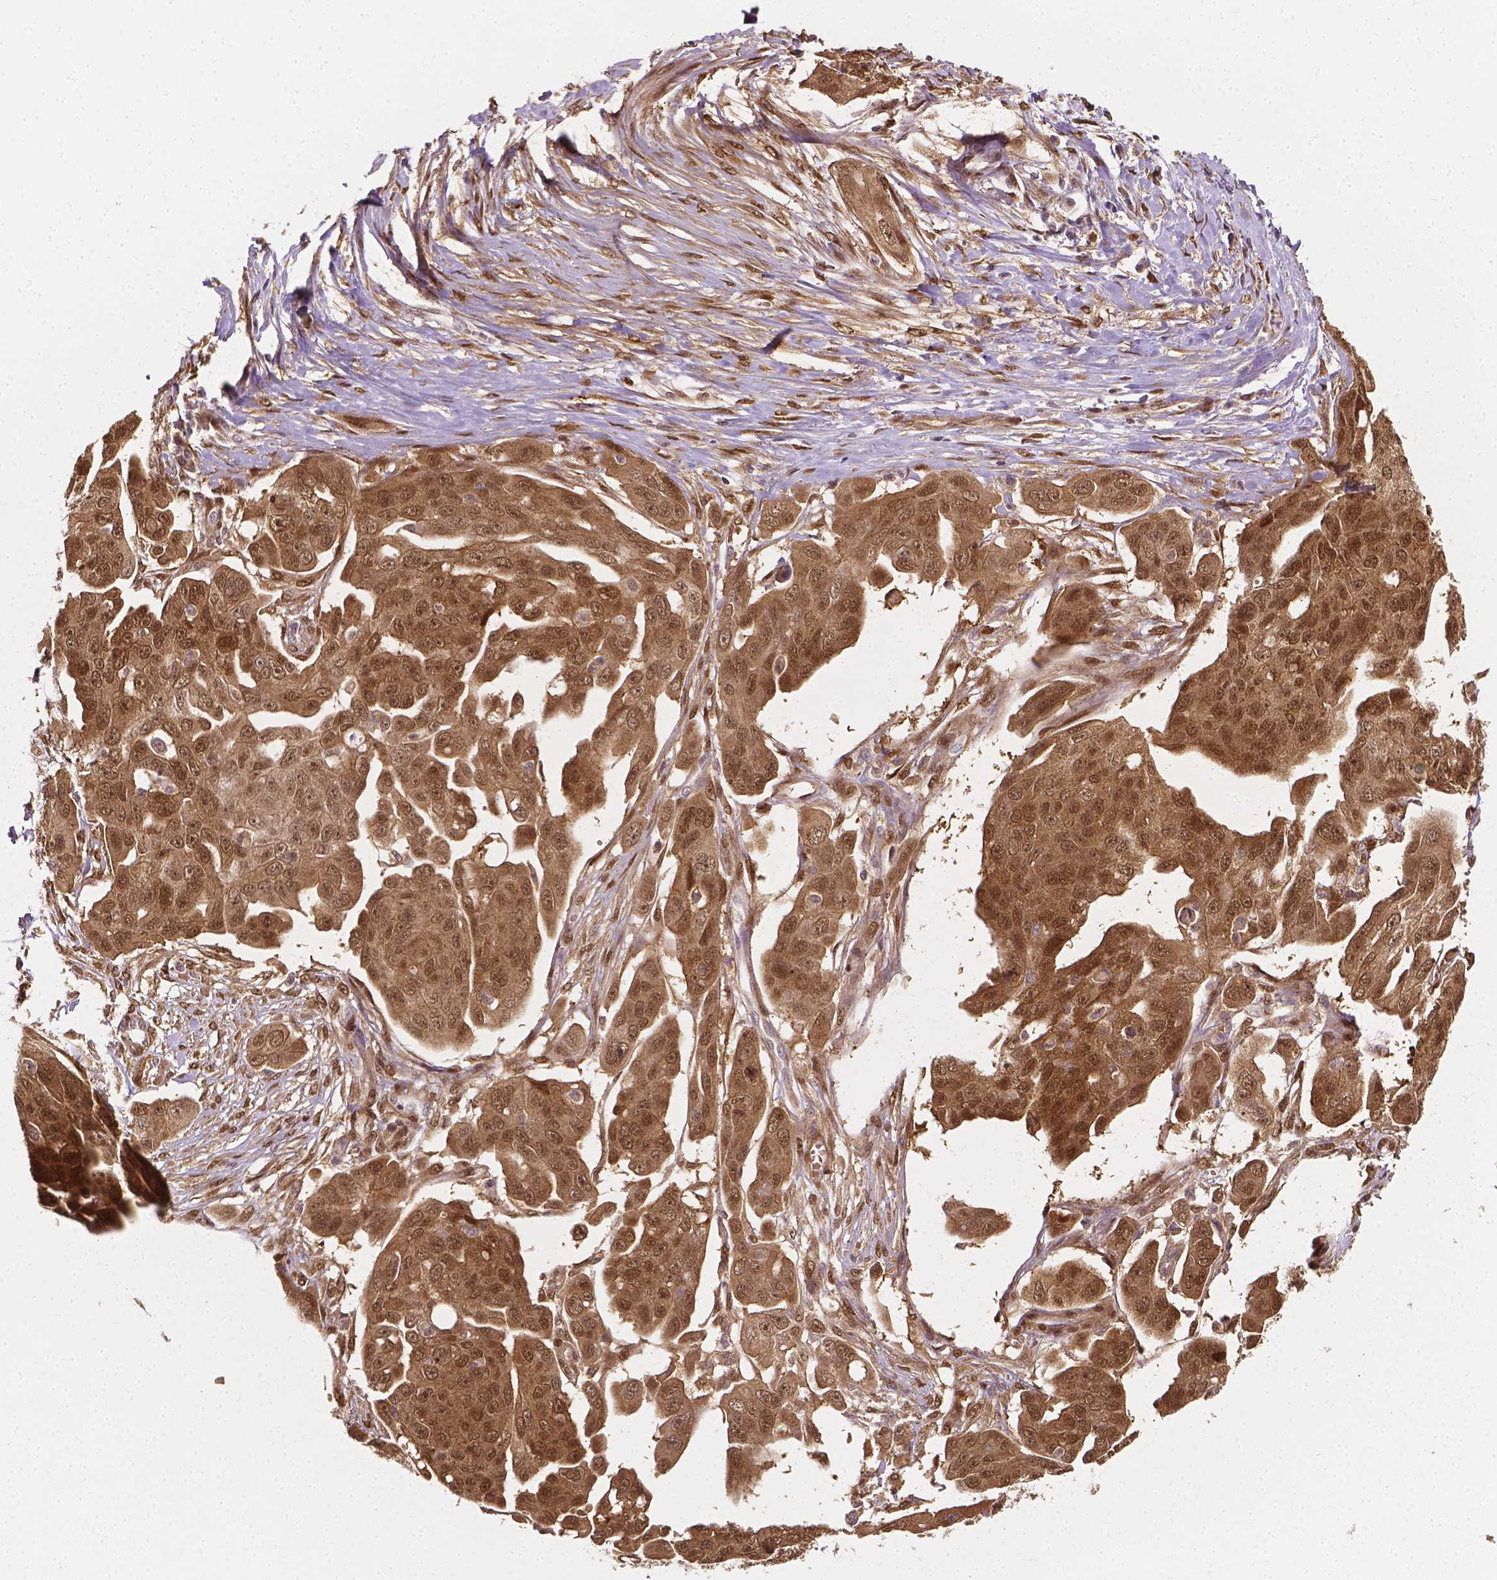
{"staining": {"intensity": "moderate", "quantity": ">75%", "location": "cytoplasmic/membranous,nuclear"}, "tissue": "ovarian cancer", "cell_type": "Tumor cells", "image_type": "cancer", "snomed": [{"axis": "morphology", "description": "Carcinoma, endometroid"}, {"axis": "topography", "description": "Ovary"}], "caption": "Immunohistochemistry (IHC) photomicrograph of human ovarian cancer (endometroid carcinoma) stained for a protein (brown), which shows medium levels of moderate cytoplasmic/membranous and nuclear positivity in approximately >75% of tumor cells.", "gene": "YAP1", "patient": {"sex": "female", "age": 70}}